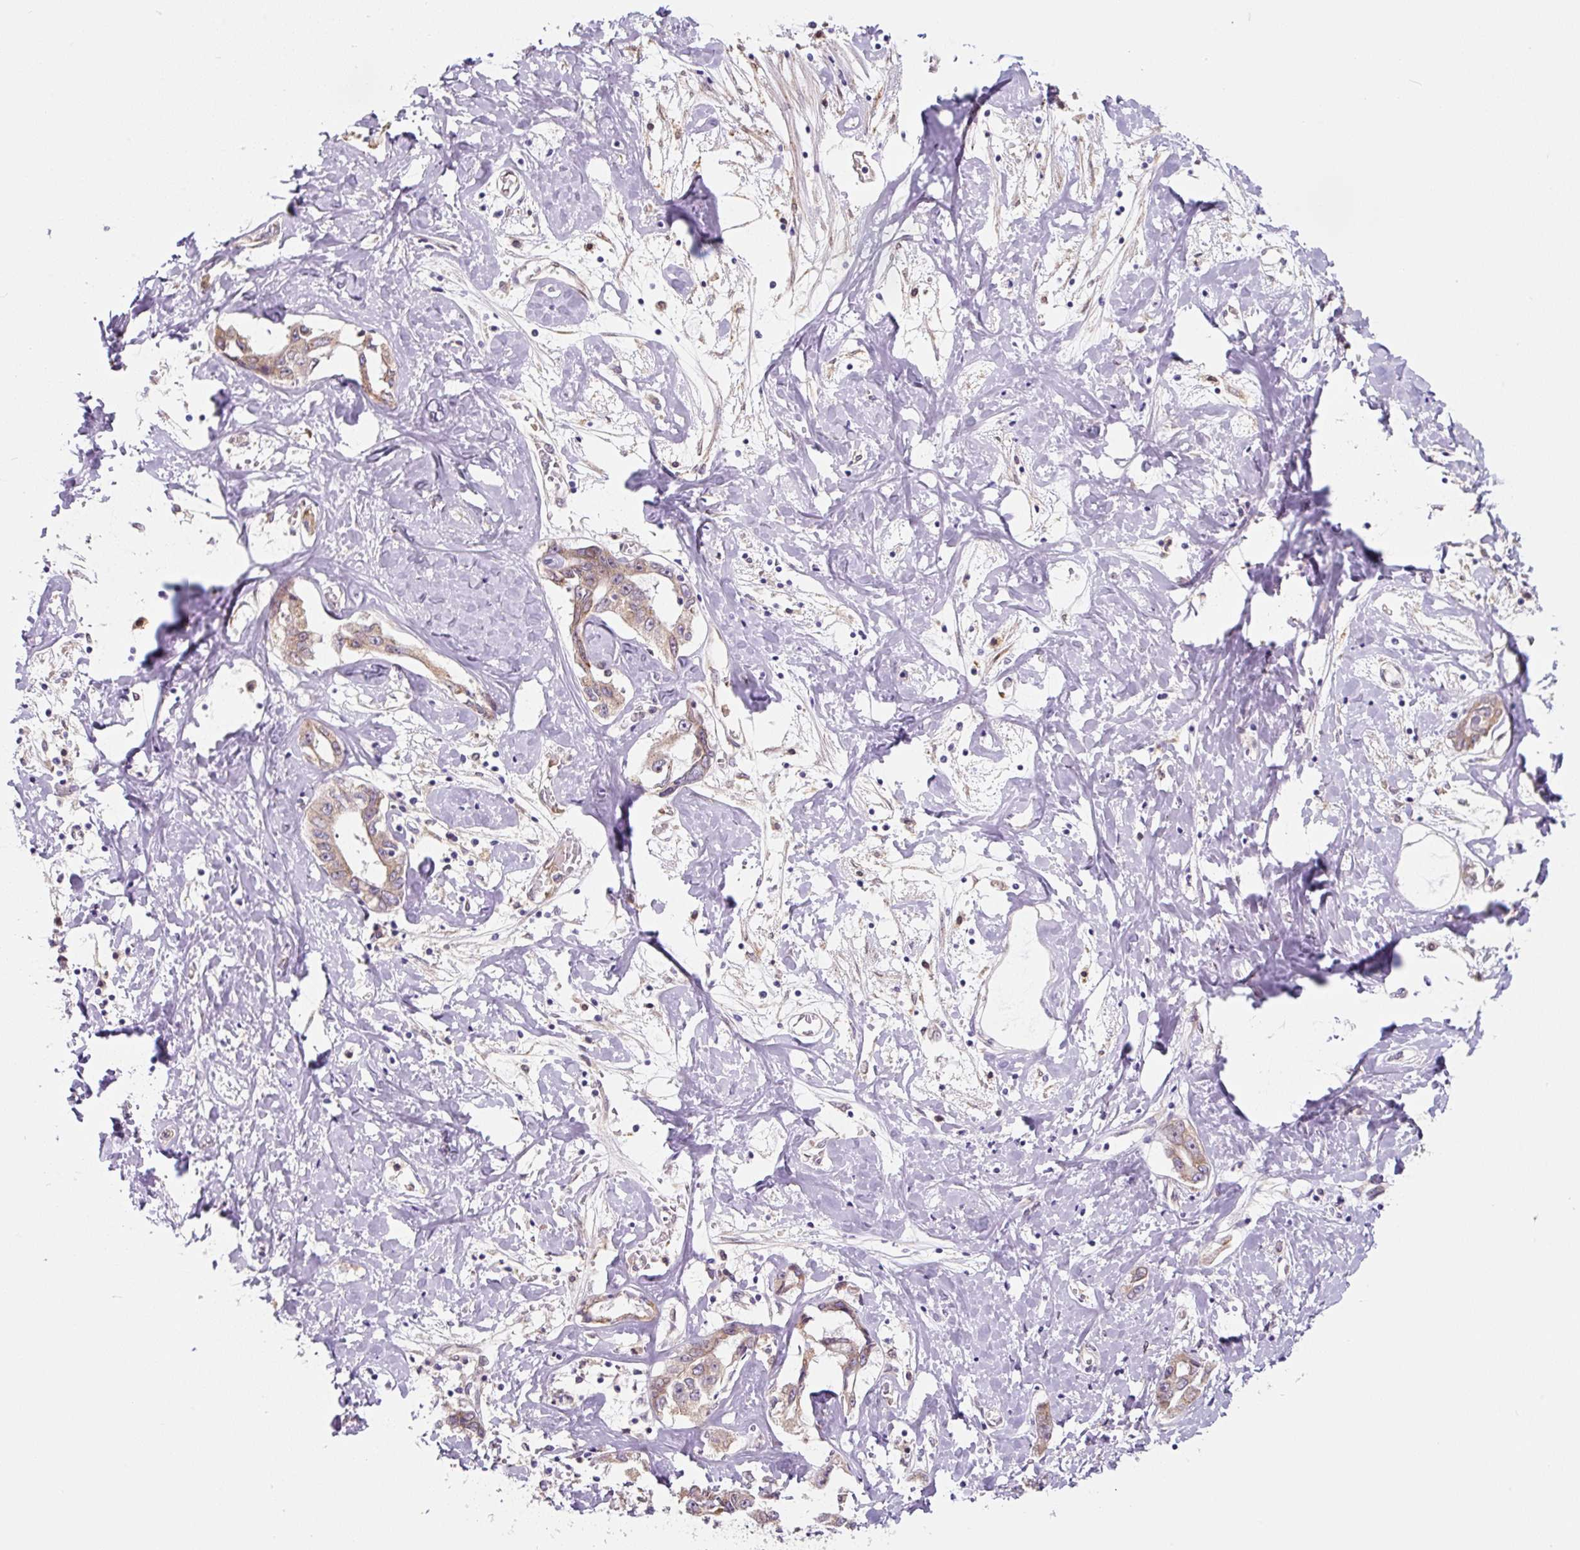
{"staining": {"intensity": "weak", "quantity": "25%-75%", "location": "cytoplasmic/membranous"}, "tissue": "liver cancer", "cell_type": "Tumor cells", "image_type": "cancer", "snomed": [{"axis": "morphology", "description": "Cholangiocarcinoma"}, {"axis": "topography", "description": "Liver"}], "caption": "Immunohistochemical staining of human cholangiocarcinoma (liver) displays low levels of weak cytoplasmic/membranous protein expression in approximately 25%-75% of tumor cells.", "gene": "ASRGL1", "patient": {"sex": "male", "age": 59}}